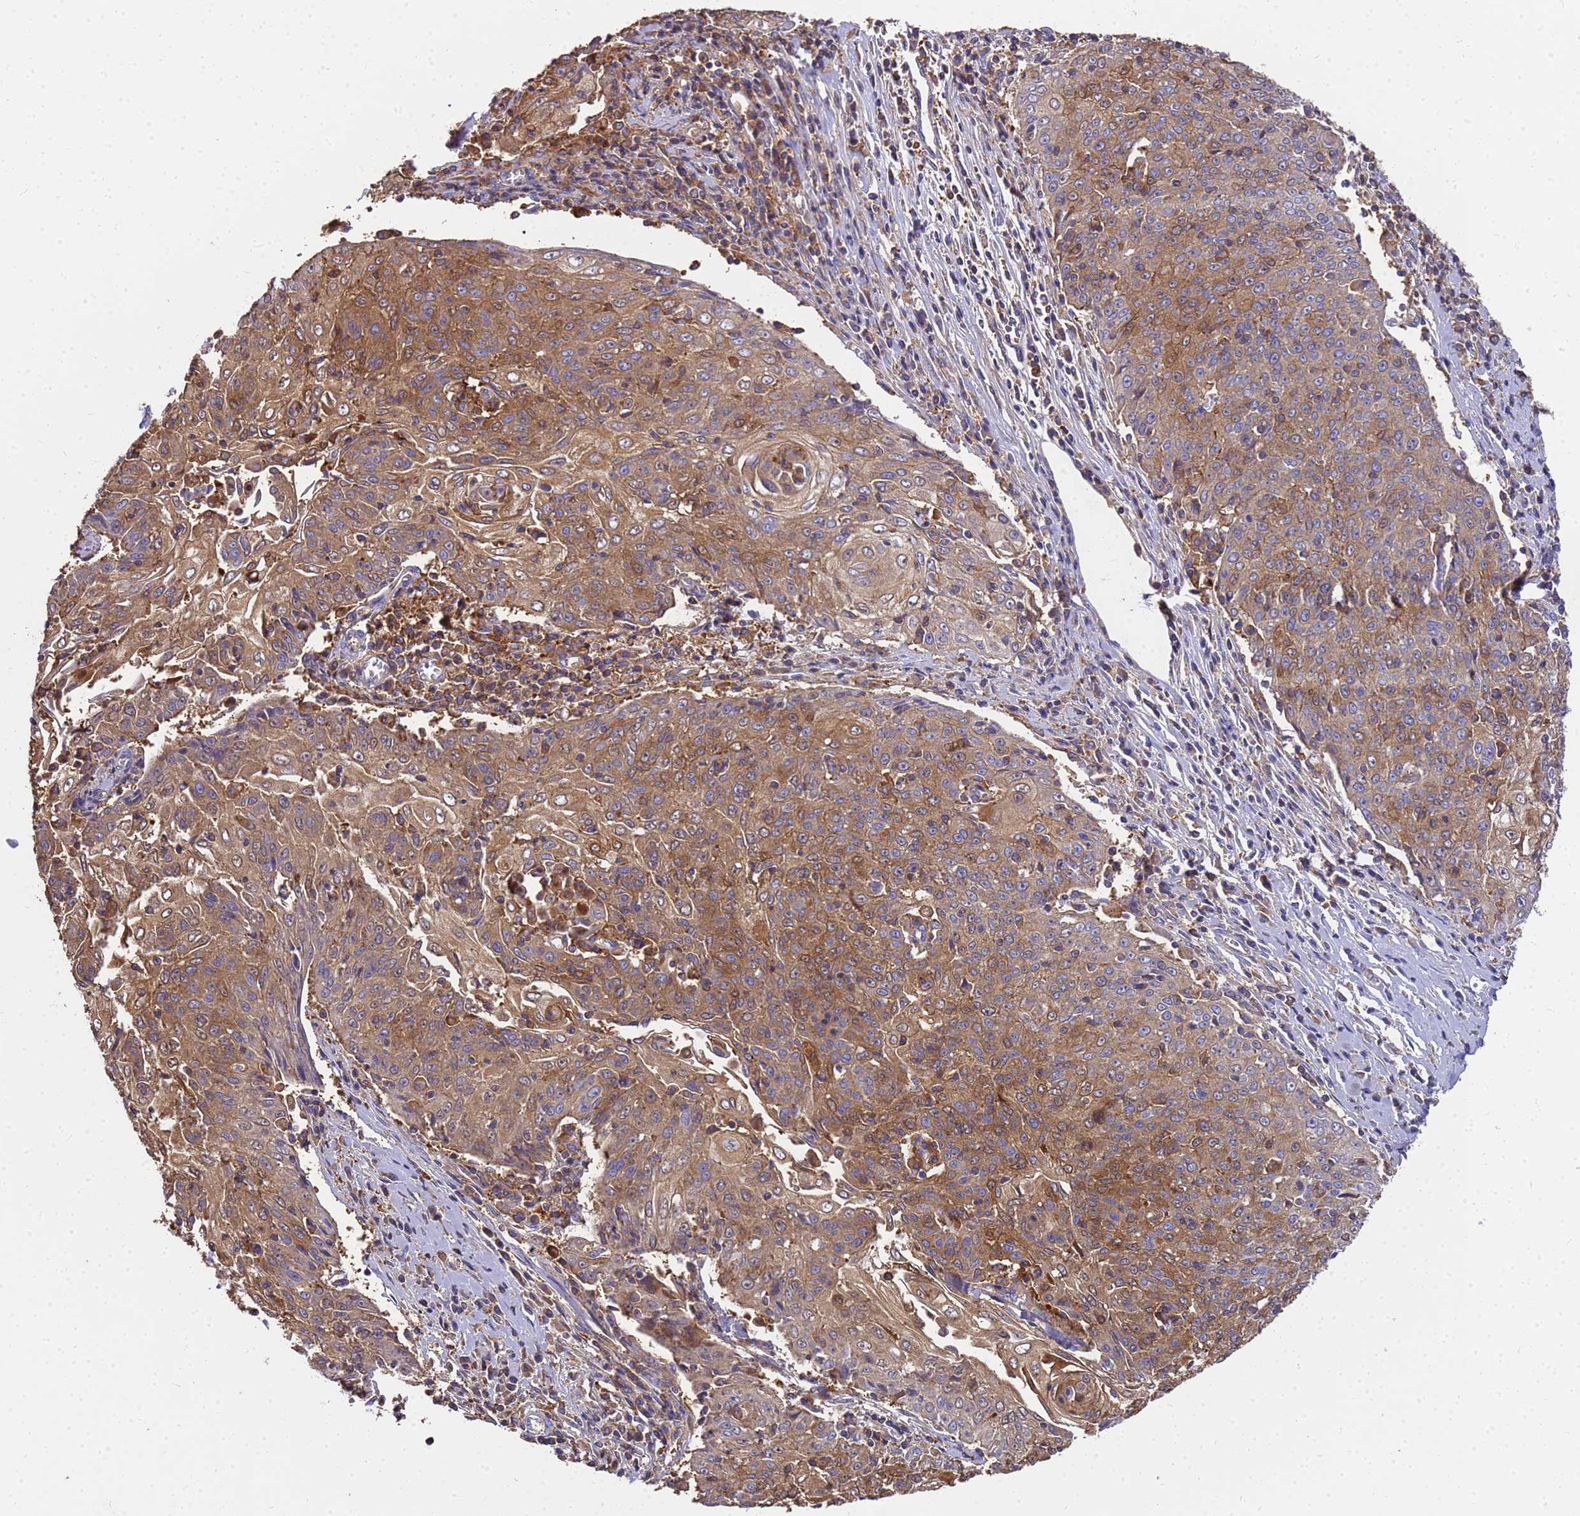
{"staining": {"intensity": "moderate", "quantity": ">75%", "location": "cytoplasmic/membranous"}, "tissue": "cervical cancer", "cell_type": "Tumor cells", "image_type": "cancer", "snomed": [{"axis": "morphology", "description": "Squamous cell carcinoma, NOS"}, {"axis": "topography", "description": "Cervix"}], "caption": "About >75% of tumor cells in cervical cancer exhibit moderate cytoplasmic/membranous protein expression as visualized by brown immunohistochemical staining.", "gene": "ZNF235", "patient": {"sex": "female", "age": 48}}